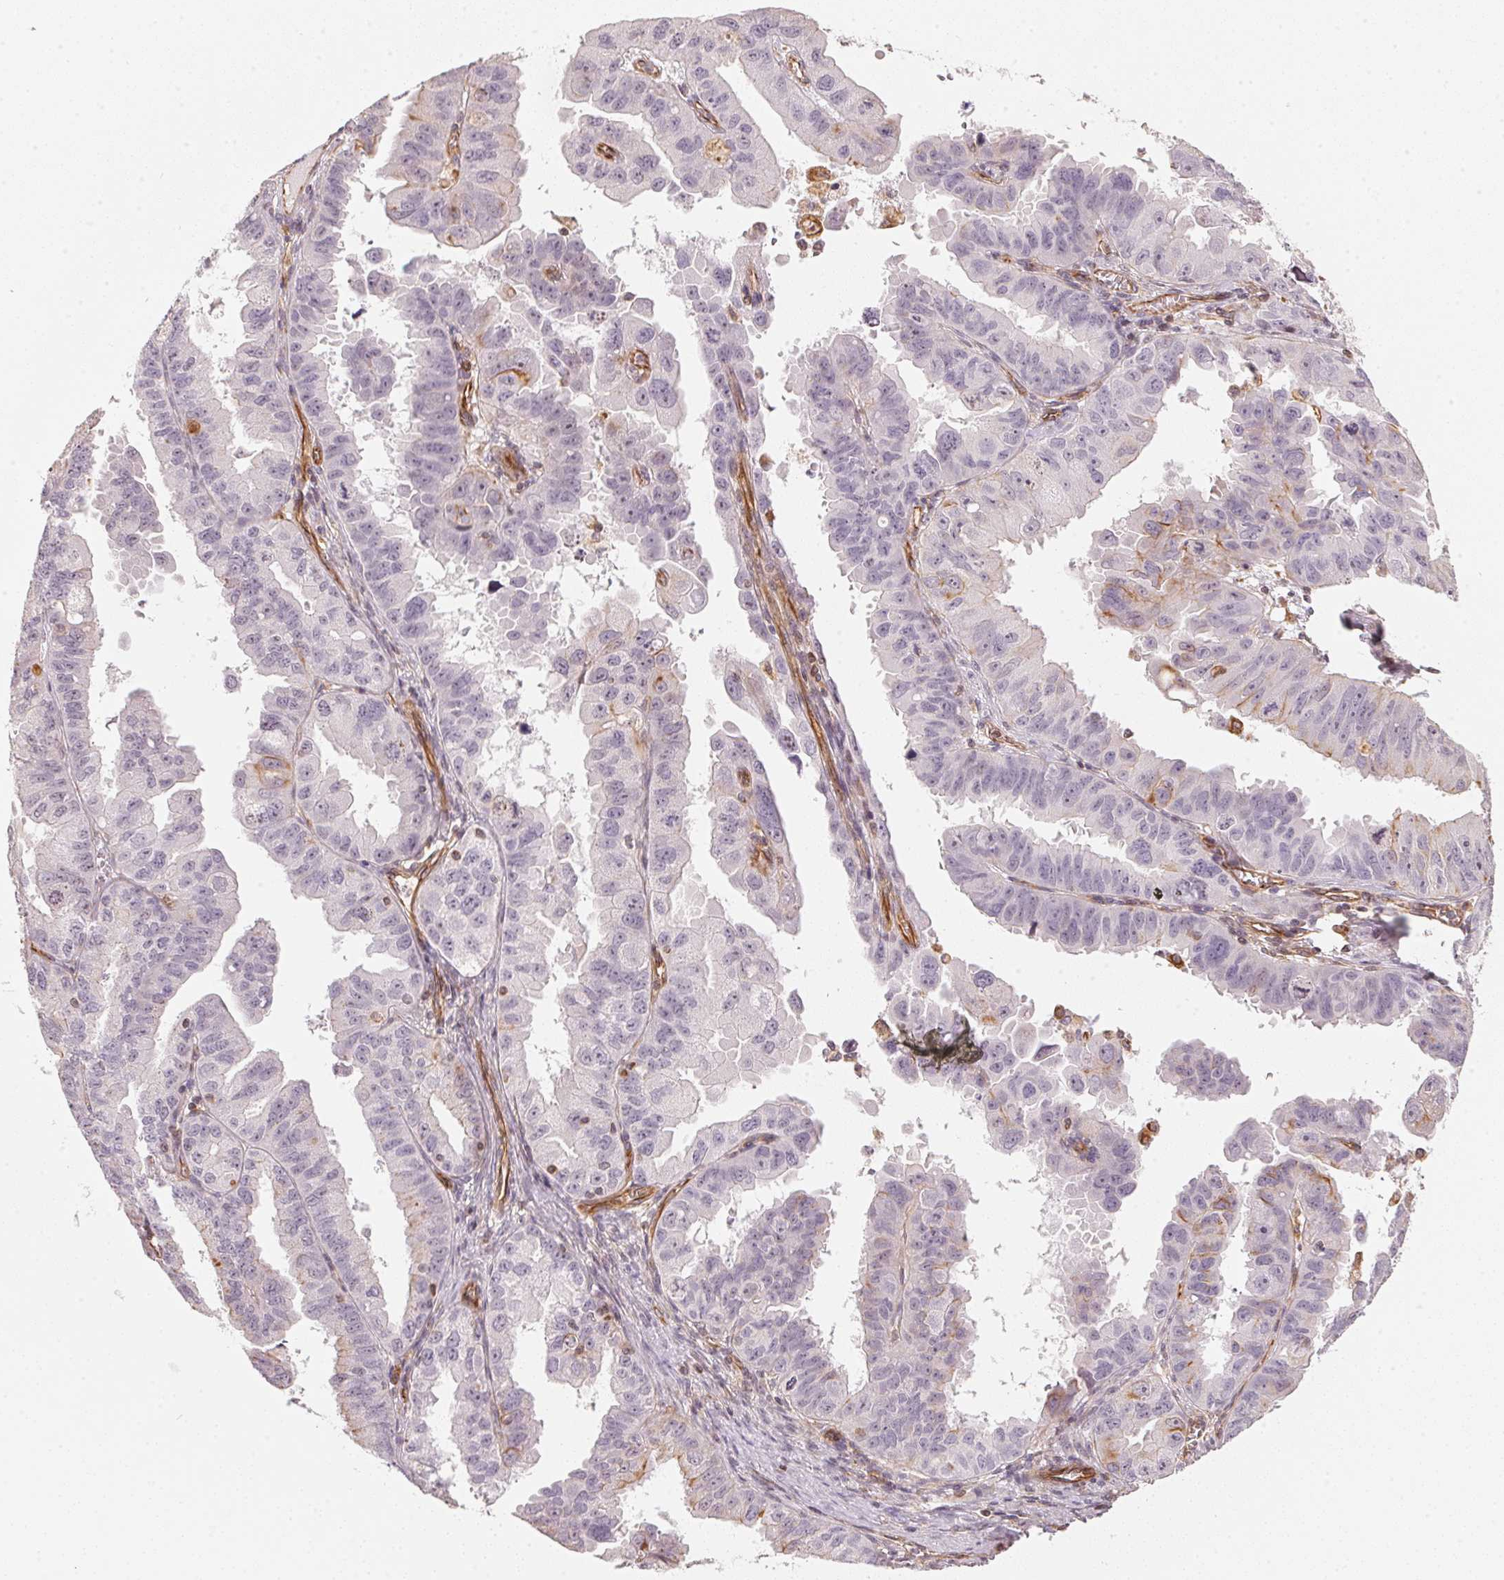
{"staining": {"intensity": "negative", "quantity": "none", "location": "none"}, "tissue": "ovarian cancer", "cell_type": "Tumor cells", "image_type": "cancer", "snomed": [{"axis": "morphology", "description": "Carcinoma, endometroid"}, {"axis": "topography", "description": "Ovary"}], "caption": "Immunohistochemistry (IHC) of human ovarian cancer (endometroid carcinoma) shows no staining in tumor cells. (Immunohistochemistry (IHC), brightfield microscopy, high magnification).", "gene": "FOXR2", "patient": {"sex": "female", "age": 85}}